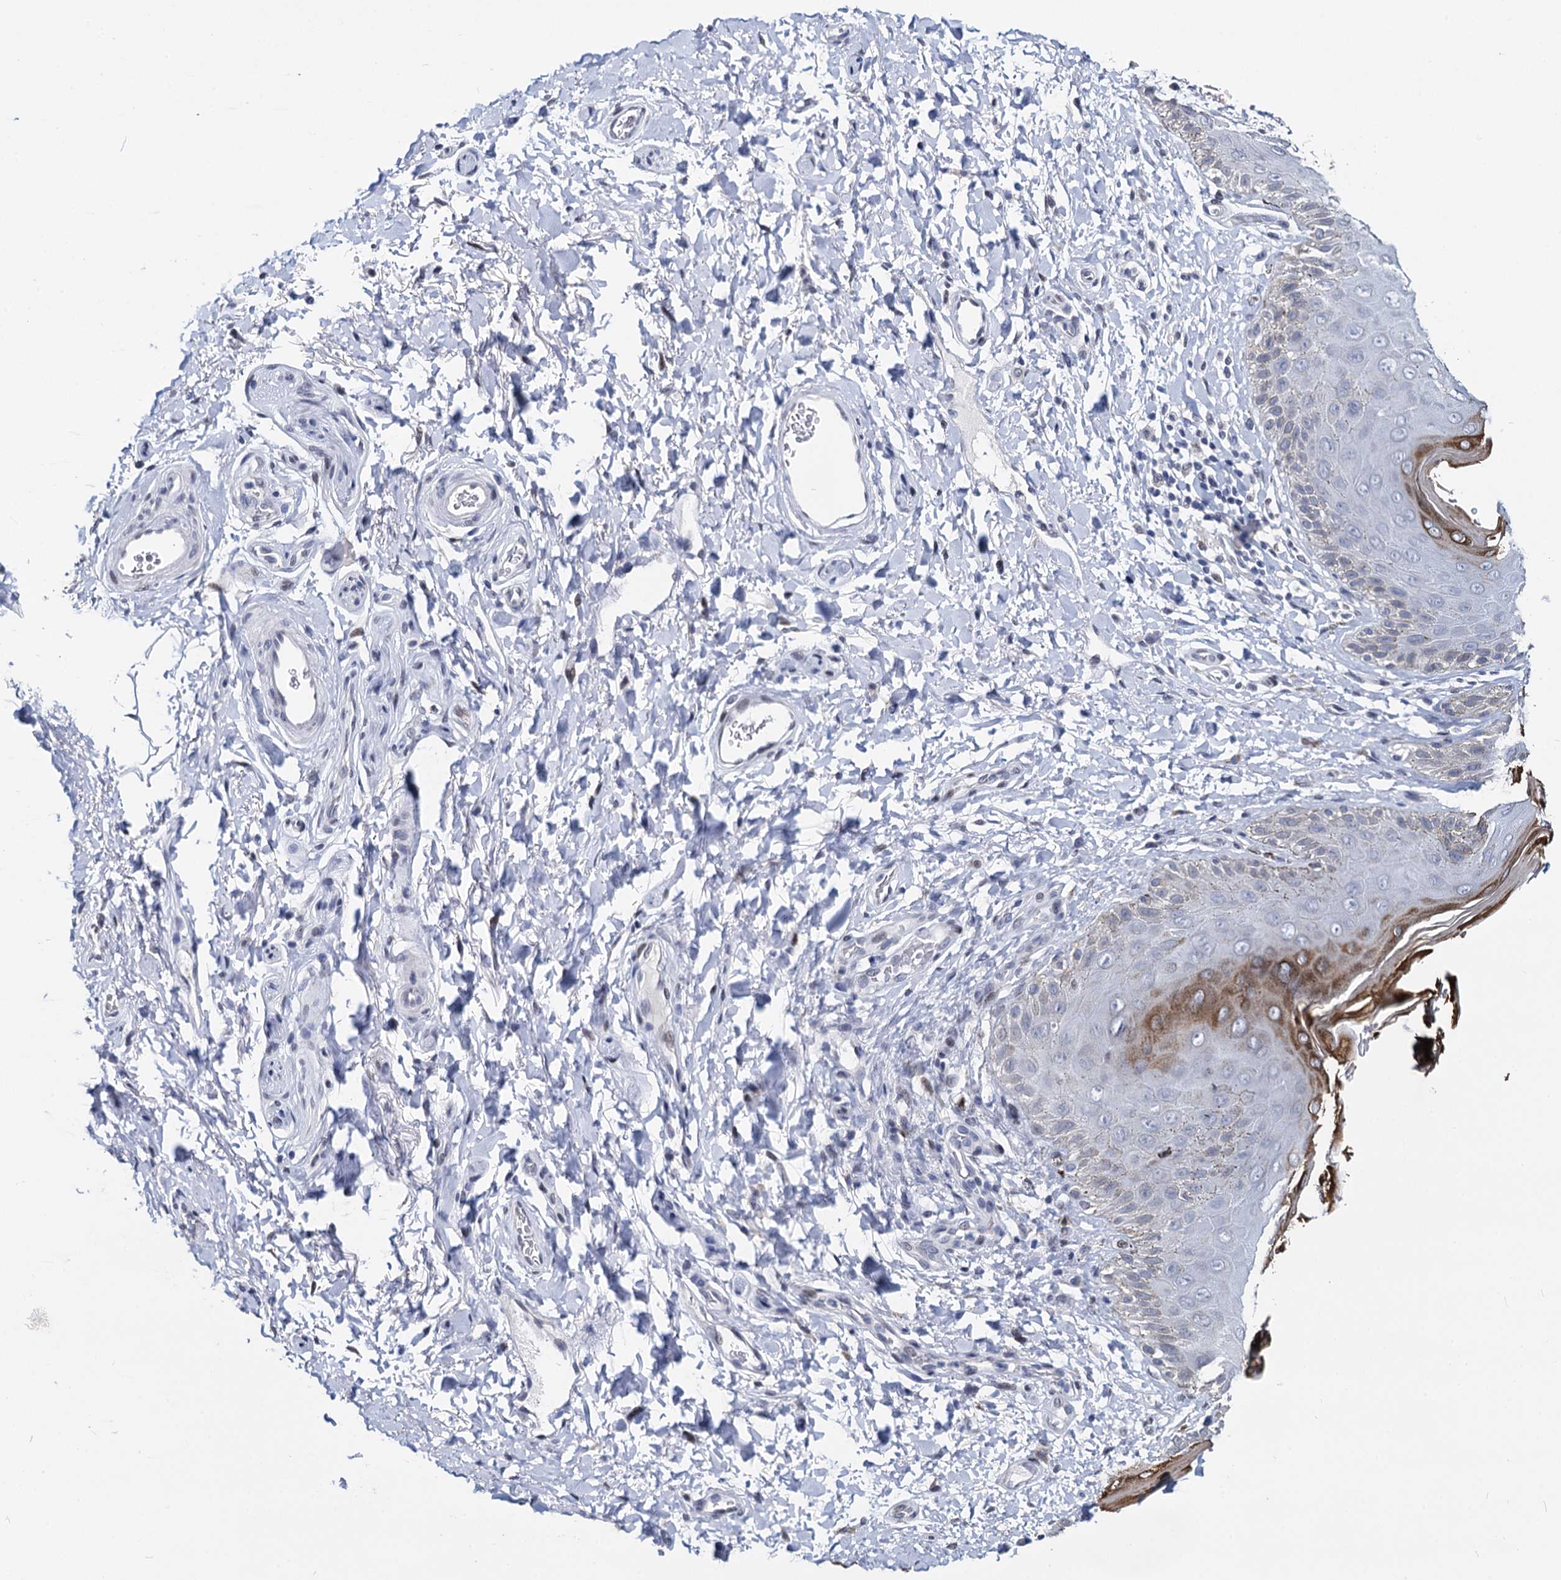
{"staining": {"intensity": "moderate", "quantity": "<25%", "location": "cytoplasmic/membranous"}, "tissue": "skin", "cell_type": "Epidermal cells", "image_type": "normal", "snomed": [{"axis": "morphology", "description": "Normal tissue, NOS"}, {"axis": "topography", "description": "Anal"}], "caption": "An IHC micrograph of normal tissue is shown. Protein staining in brown shows moderate cytoplasmic/membranous positivity in skin within epidermal cells. (Stains: DAB in brown, nuclei in blue, Microscopy: brightfield microscopy at high magnification).", "gene": "MAGEA4", "patient": {"sex": "male", "age": 44}}